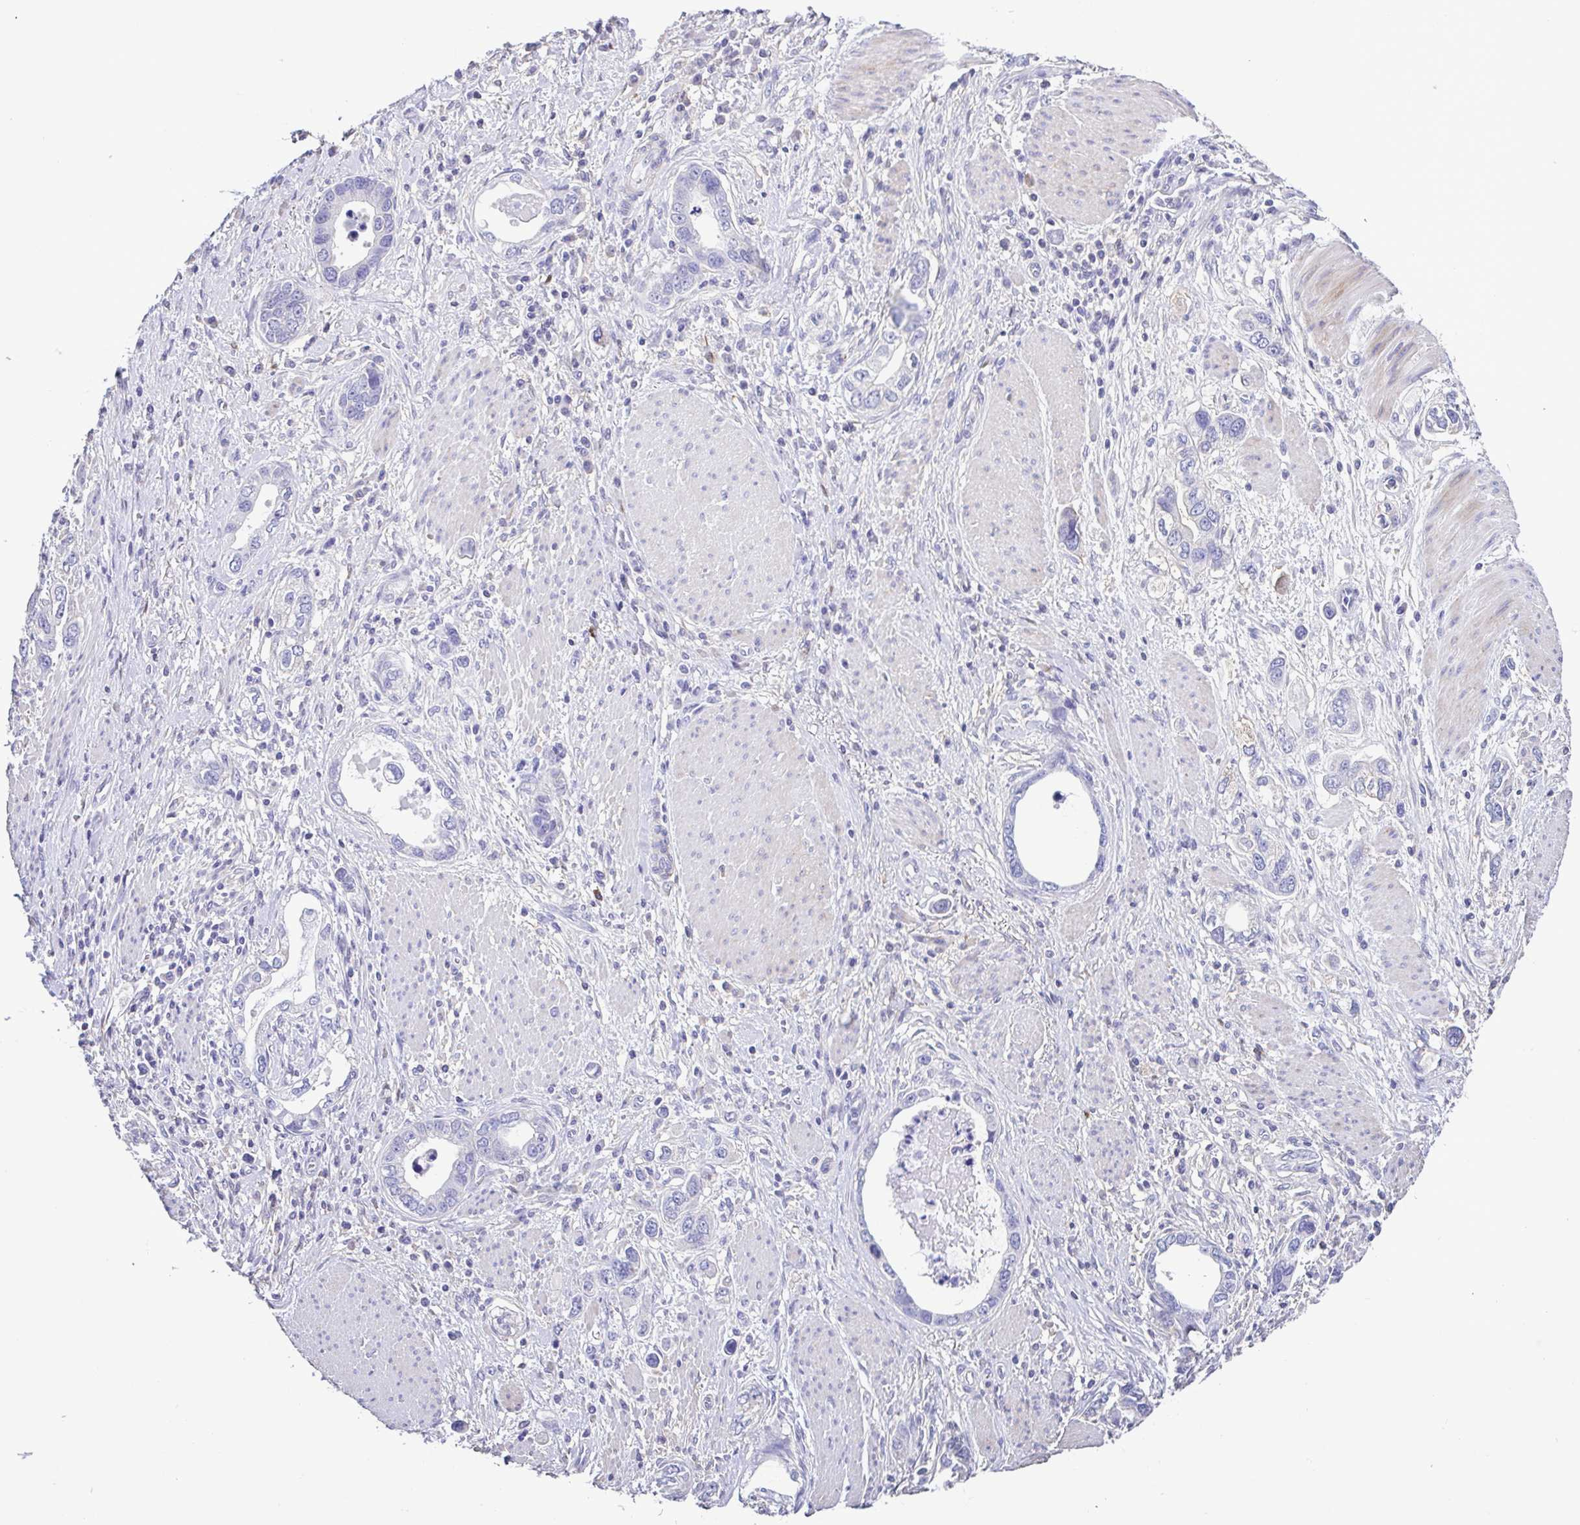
{"staining": {"intensity": "negative", "quantity": "none", "location": "none"}, "tissue": "stomach cancer", "cell_type": "Tumor cells", "image_type": "cancer", "snomed": [{"axis": "morphology", "description": "Adenocarcinoma, NOS"}, {"axis": "topography", "description": "Stomach, lower"}], "caption": "An IHC image of stomach cancer is shown. There is no staining in tumor cells of stomach cancer. (Stains: DAB immunohistochemistry with hematoxylin counter stain, Microscopy: brightfield microscopy at high magnification).", "gene": "PLA2G4E", "patient": {"sex": "female", "age": 93}}